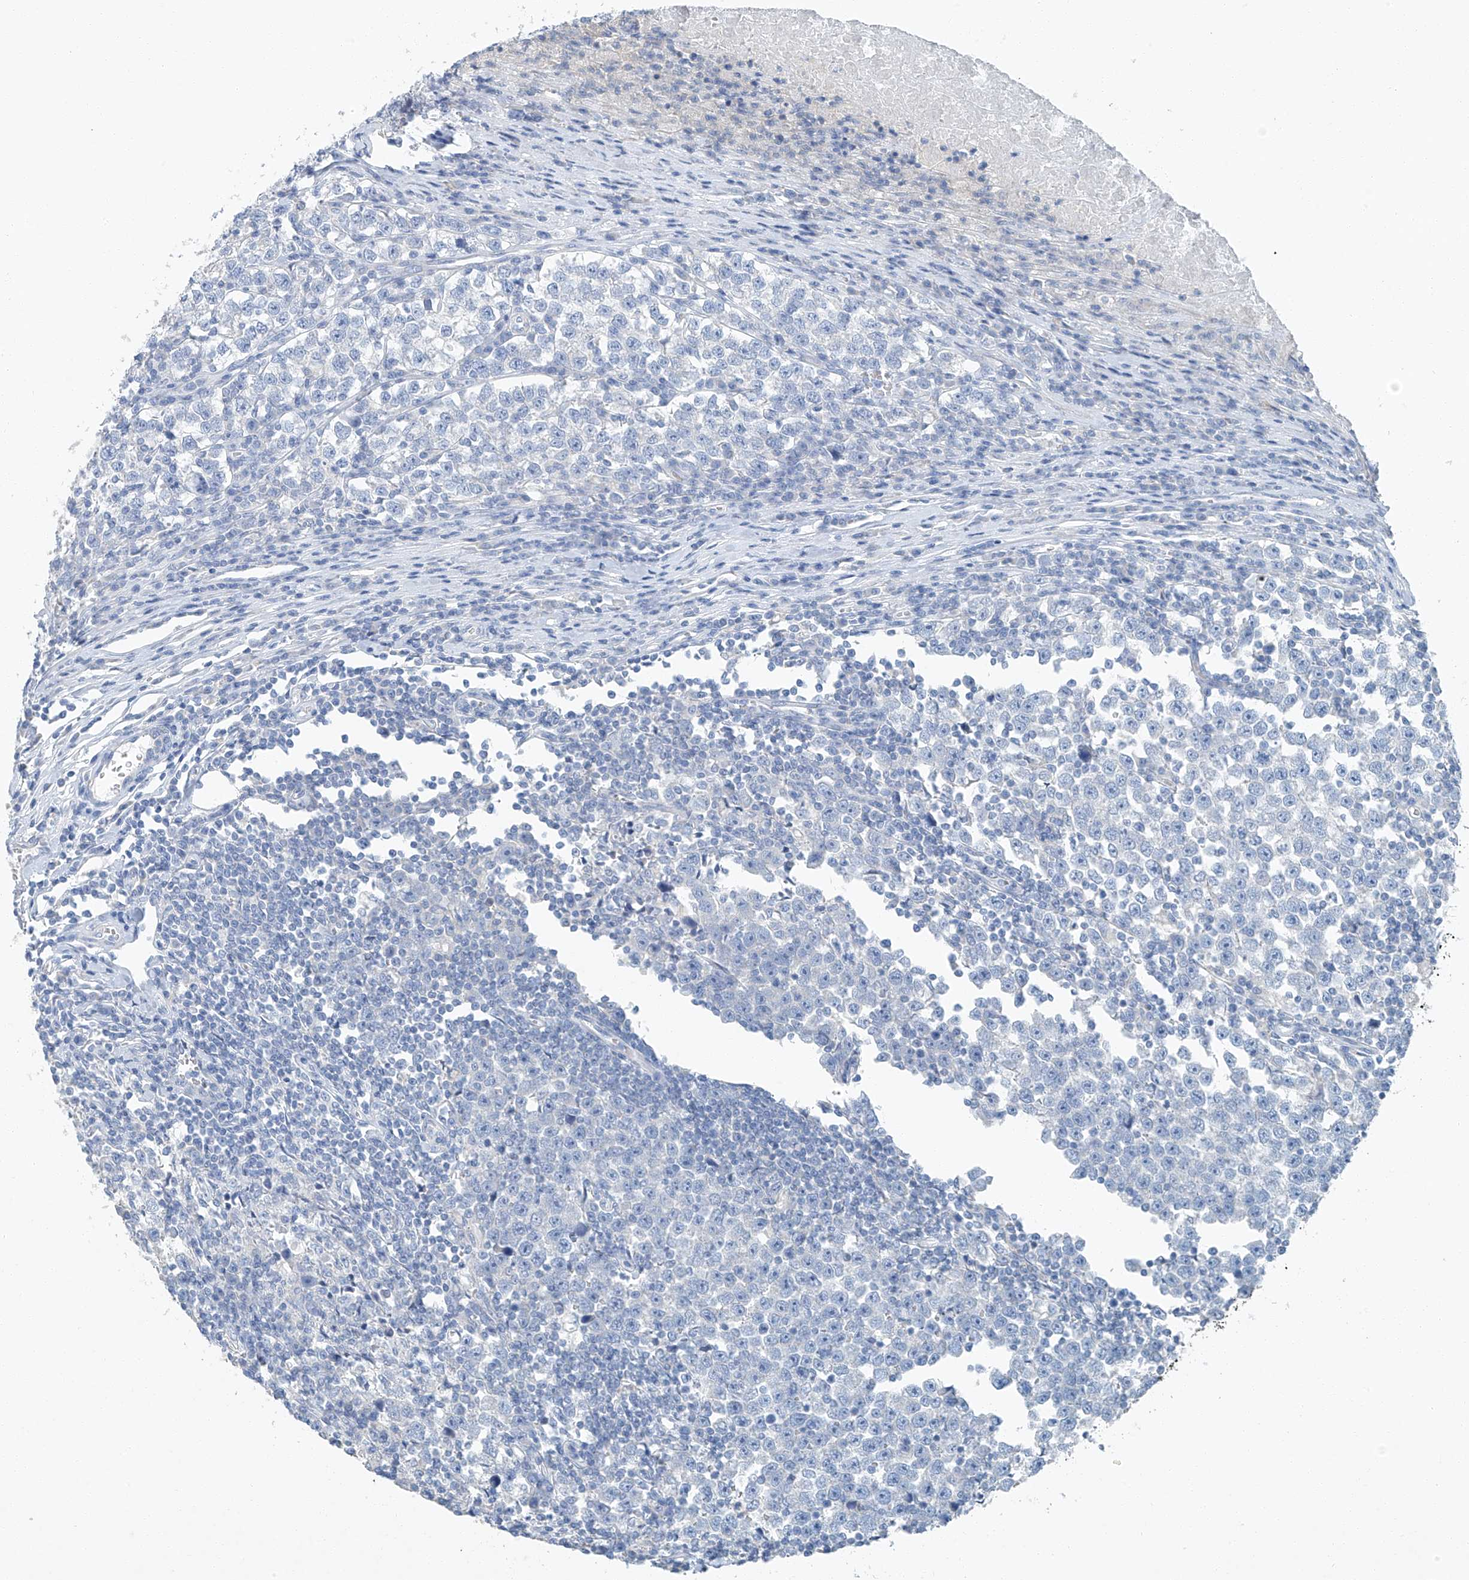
{"staining": {"intensity": "negative", "quantity": "none", "location": "none"}, "tissue": "testis cancer", "cell_type": "Tumor cells", "image_type": "cancer", "snomed": [{"axis": "morphology", "description": "Normal tissue, NOS"}, {"axis": "morphology", "description": "Seminoma, NOS"}, {"axis": "topography", "description": "Testis"}], "caption": "A histopathology image of human testis cancer (seminoma) is negative for staining in tumor cells.", "gene": "C1orf87", "patient": {"sex": "male", "age": 43}}